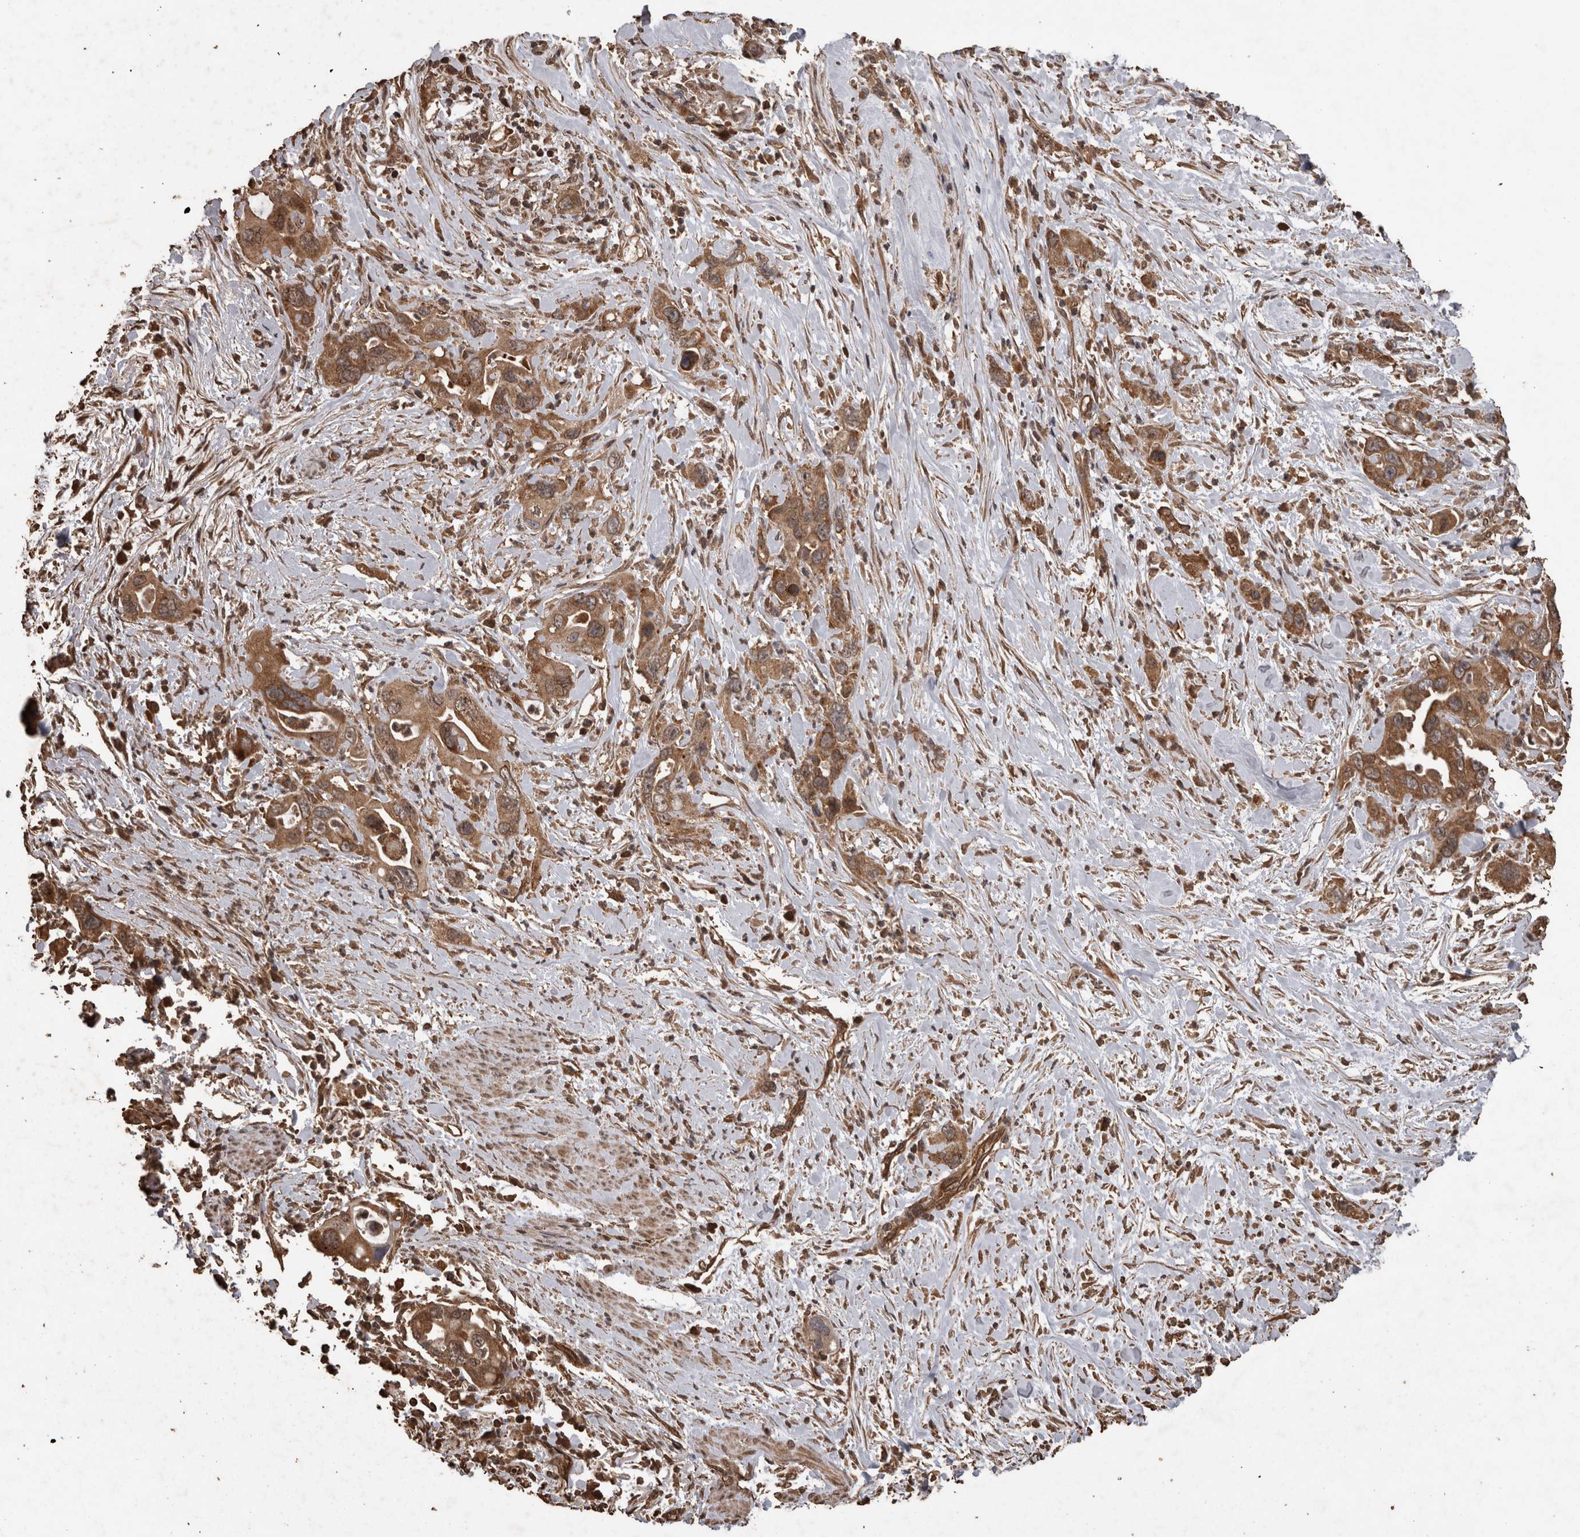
{"staining": {"intensity": "moderate", "quantity": ">75%", "location": "cytoplasmic/membranous"}, "tissue": "pancreatic cancer", "cell_type": "Tumor cells", "image_type": "cancer", "snomed": [{"axis": "morphology", "description": "Adenocarcinoma, NOS"}, {"axis": "topography", "description": "Pancreas"}], "caption": "DAB (3,3'-diaminobenzidine) immunohistochemical staining of human pancreatic cancer (adenocarcinoma) demonstrates moderate cytoplasmic/membranous protein expression in approximately >75% of tumor cells.", "gene": "PINK1", "patient": {"sex": "female", "age": 70}}